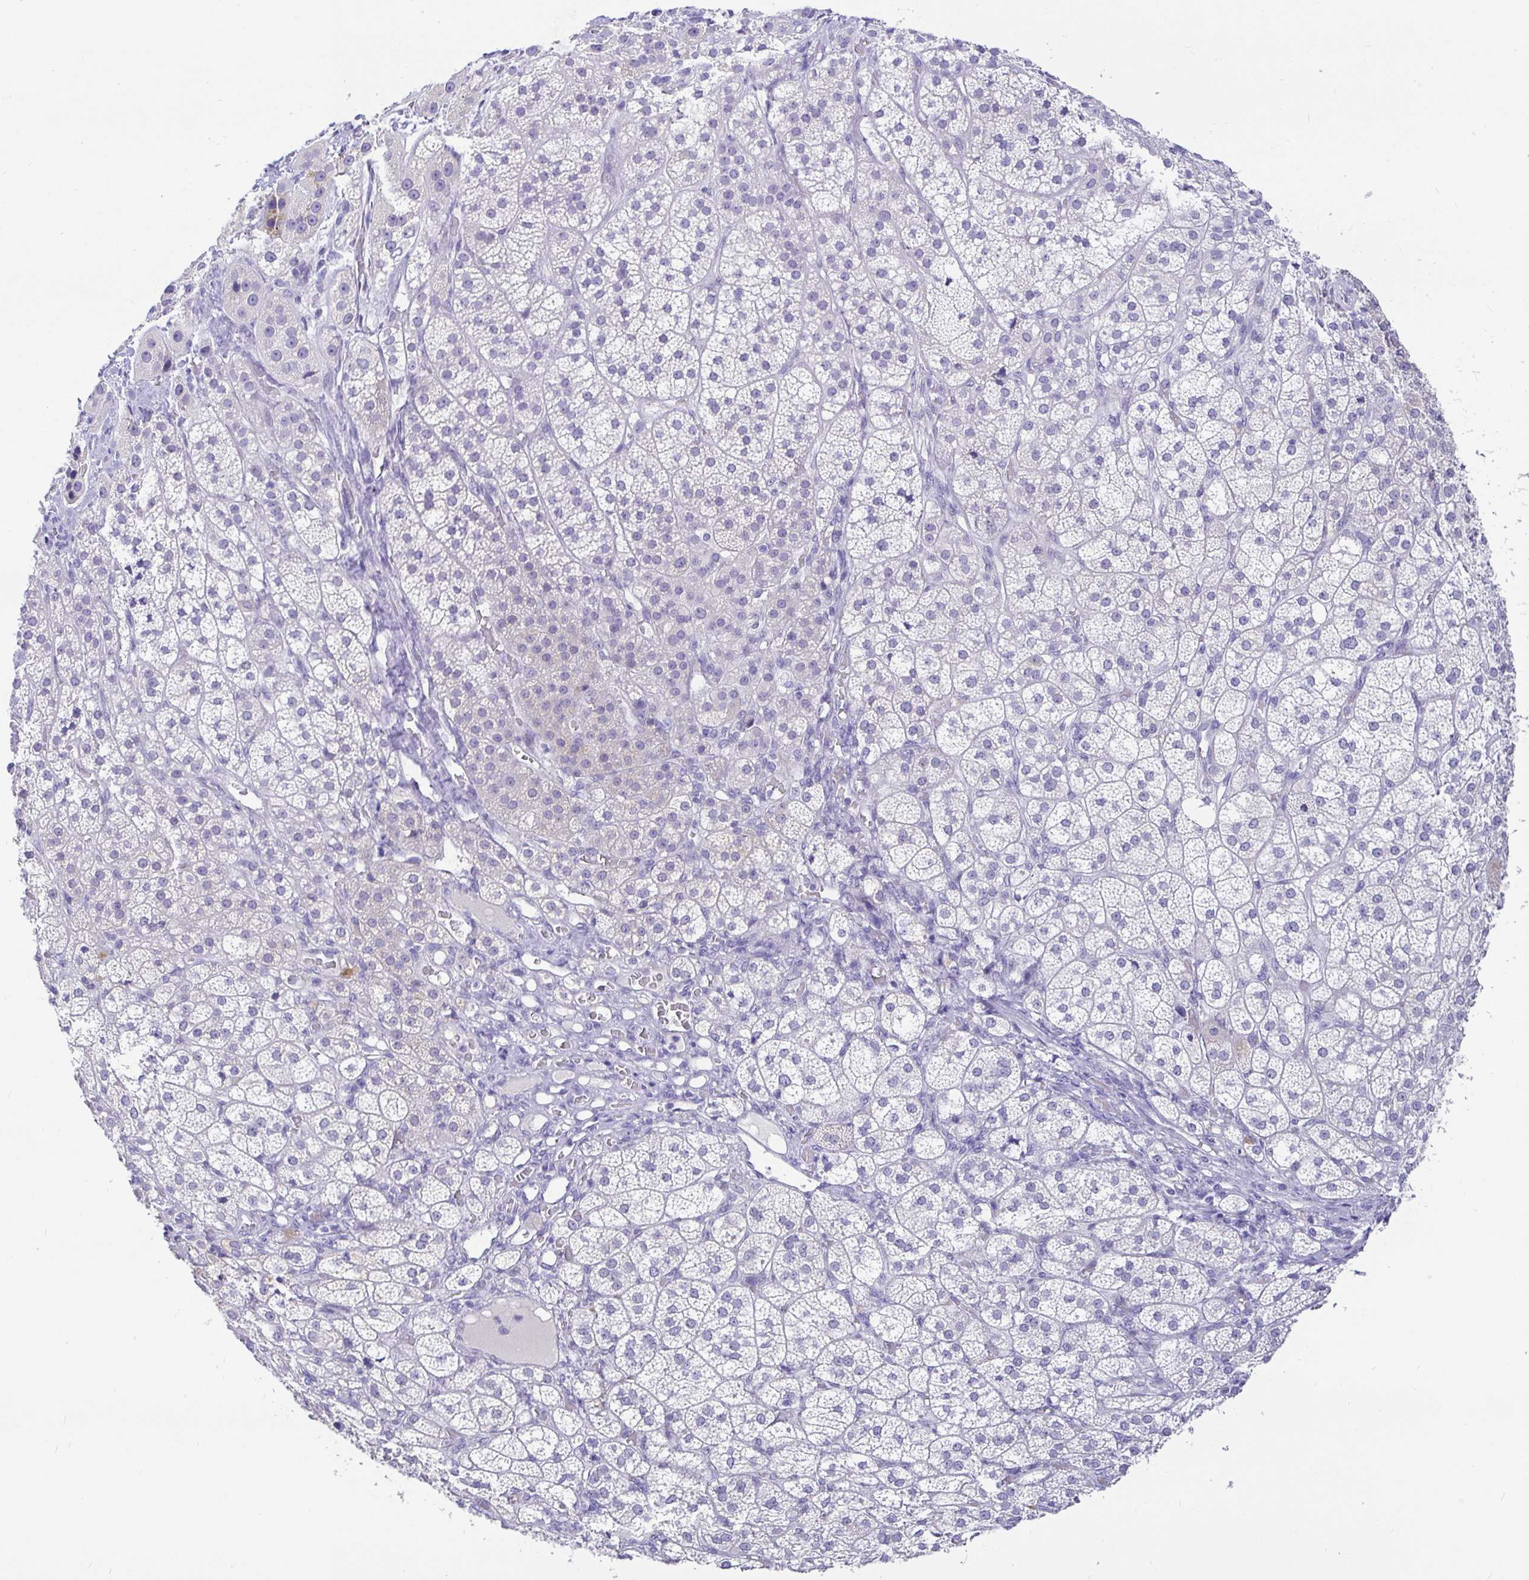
{"staining": {"intensity": "weak", "quantity": "<25%", "location": "cytoplasmic/membranous"}, "tissue": "adrenal gland", "cell_type": "Glandular cells", "image_type": "normal", "snomed": [{"axis": "morphology", "description": "Normal tissue, NOS"}, {"axis": "topography", "description": "Adrenal gland"}], "caption": "Glandular cells show no significant positivity in benign adrenal gland. (Immunohistochemistry (ihc), brightfield microscopy, high magnification).", "gene": "TPTE", "patient": {"sex": "female", "age": 60}}